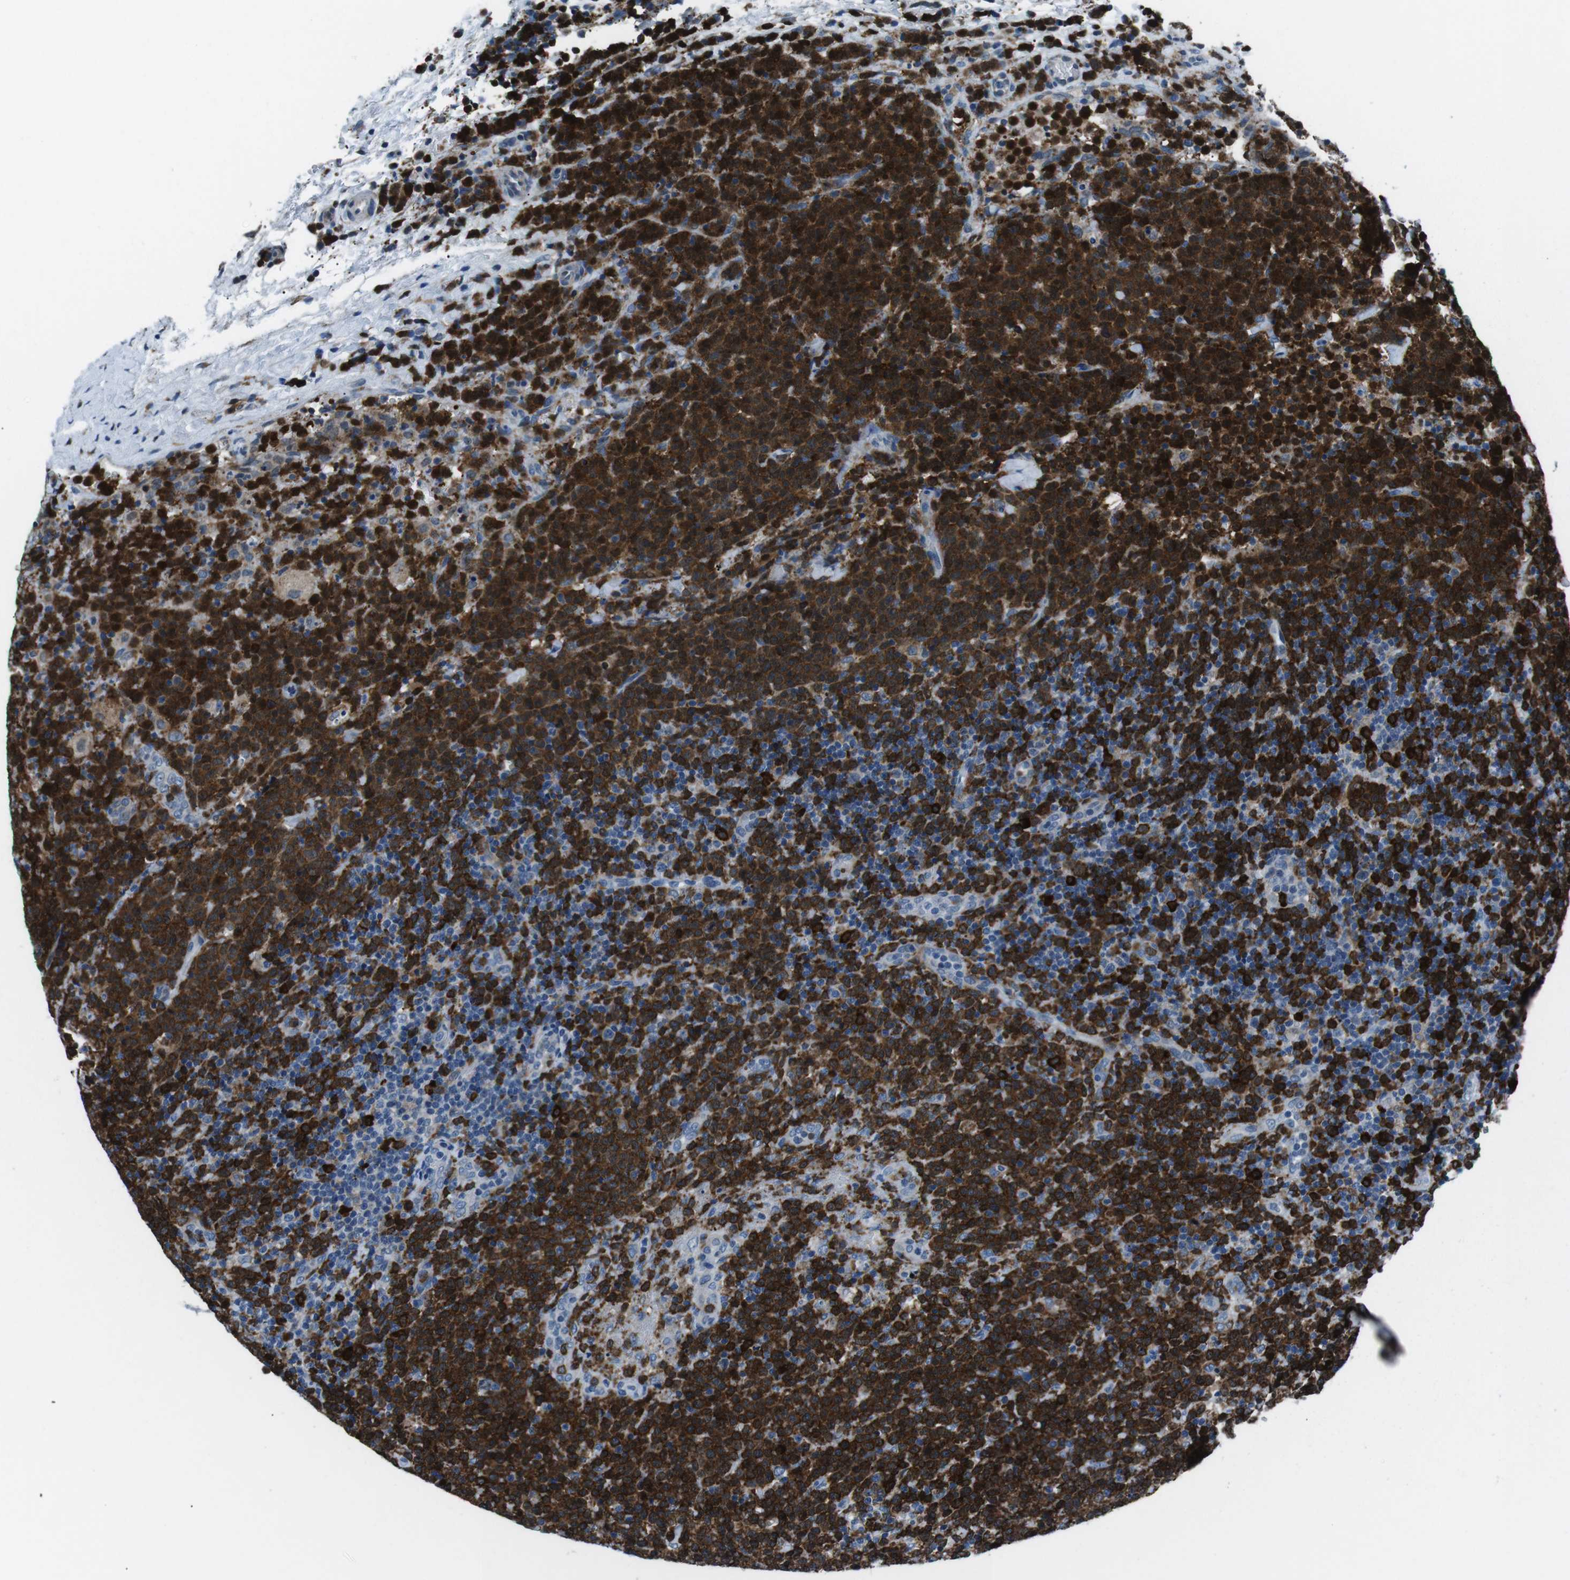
{"staining": {"intensity": "strong", "quantity": ">75%", "location": "cytoplasmic/membranous"}, "tissue": "lymphoma", "cell_type": "Tumor cells", "image_type": "cancer", "snomed": [{"axis": "morphology", "description": "Malignant lymphoma, non-Hodgkin's type, High grade"}, {"axis": "topography", "description": "Lymph node"}], "caption": "The immunohistochemical stain highlights strong cytoplasmic/membranous positivity in tumor cells of lymphoma tissue.", "gene": "BLNK", "patient": {"sex": "male", "age": 61}}